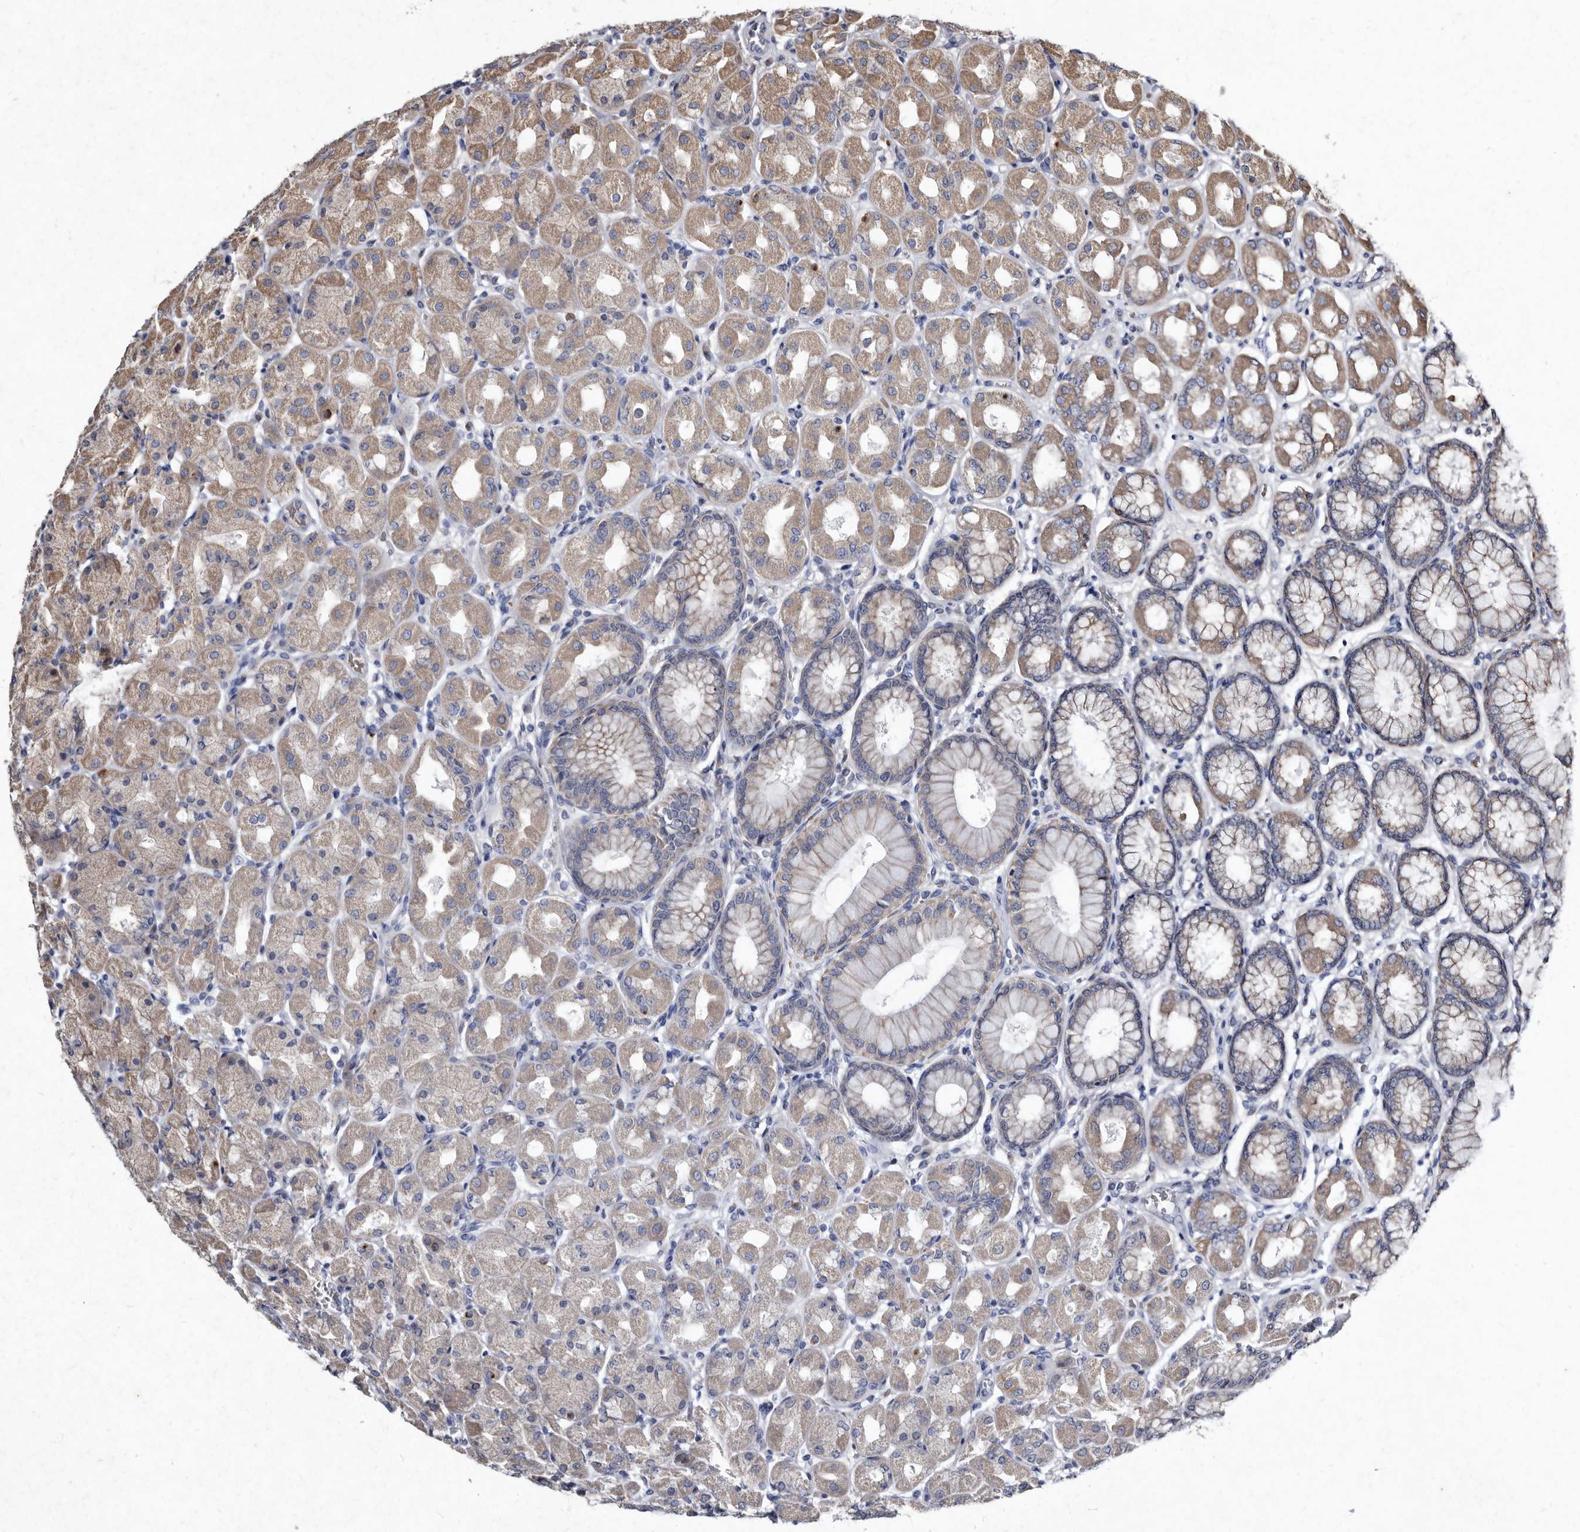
{"staining": {"intensity": "moderate", "quantity": "<25%", "location": "cytoplasmic/membranous"}, "tissue": "stomach", "cell_type": "Glandular cells", "image_type": "normal", "snomed": [{"axis": "morphology", "description": "Normal tissue, NOS"}, {"axis": "topography", "description": "Stomach, upper"}], "caption": "This image reveals IHC staining of benign stomach, with low moderate cytoplasmic/membranous staining in approximately <25% of glandular cells.", "gene": "YPEL1", "patient": {"sex": "female", "age": 56}}